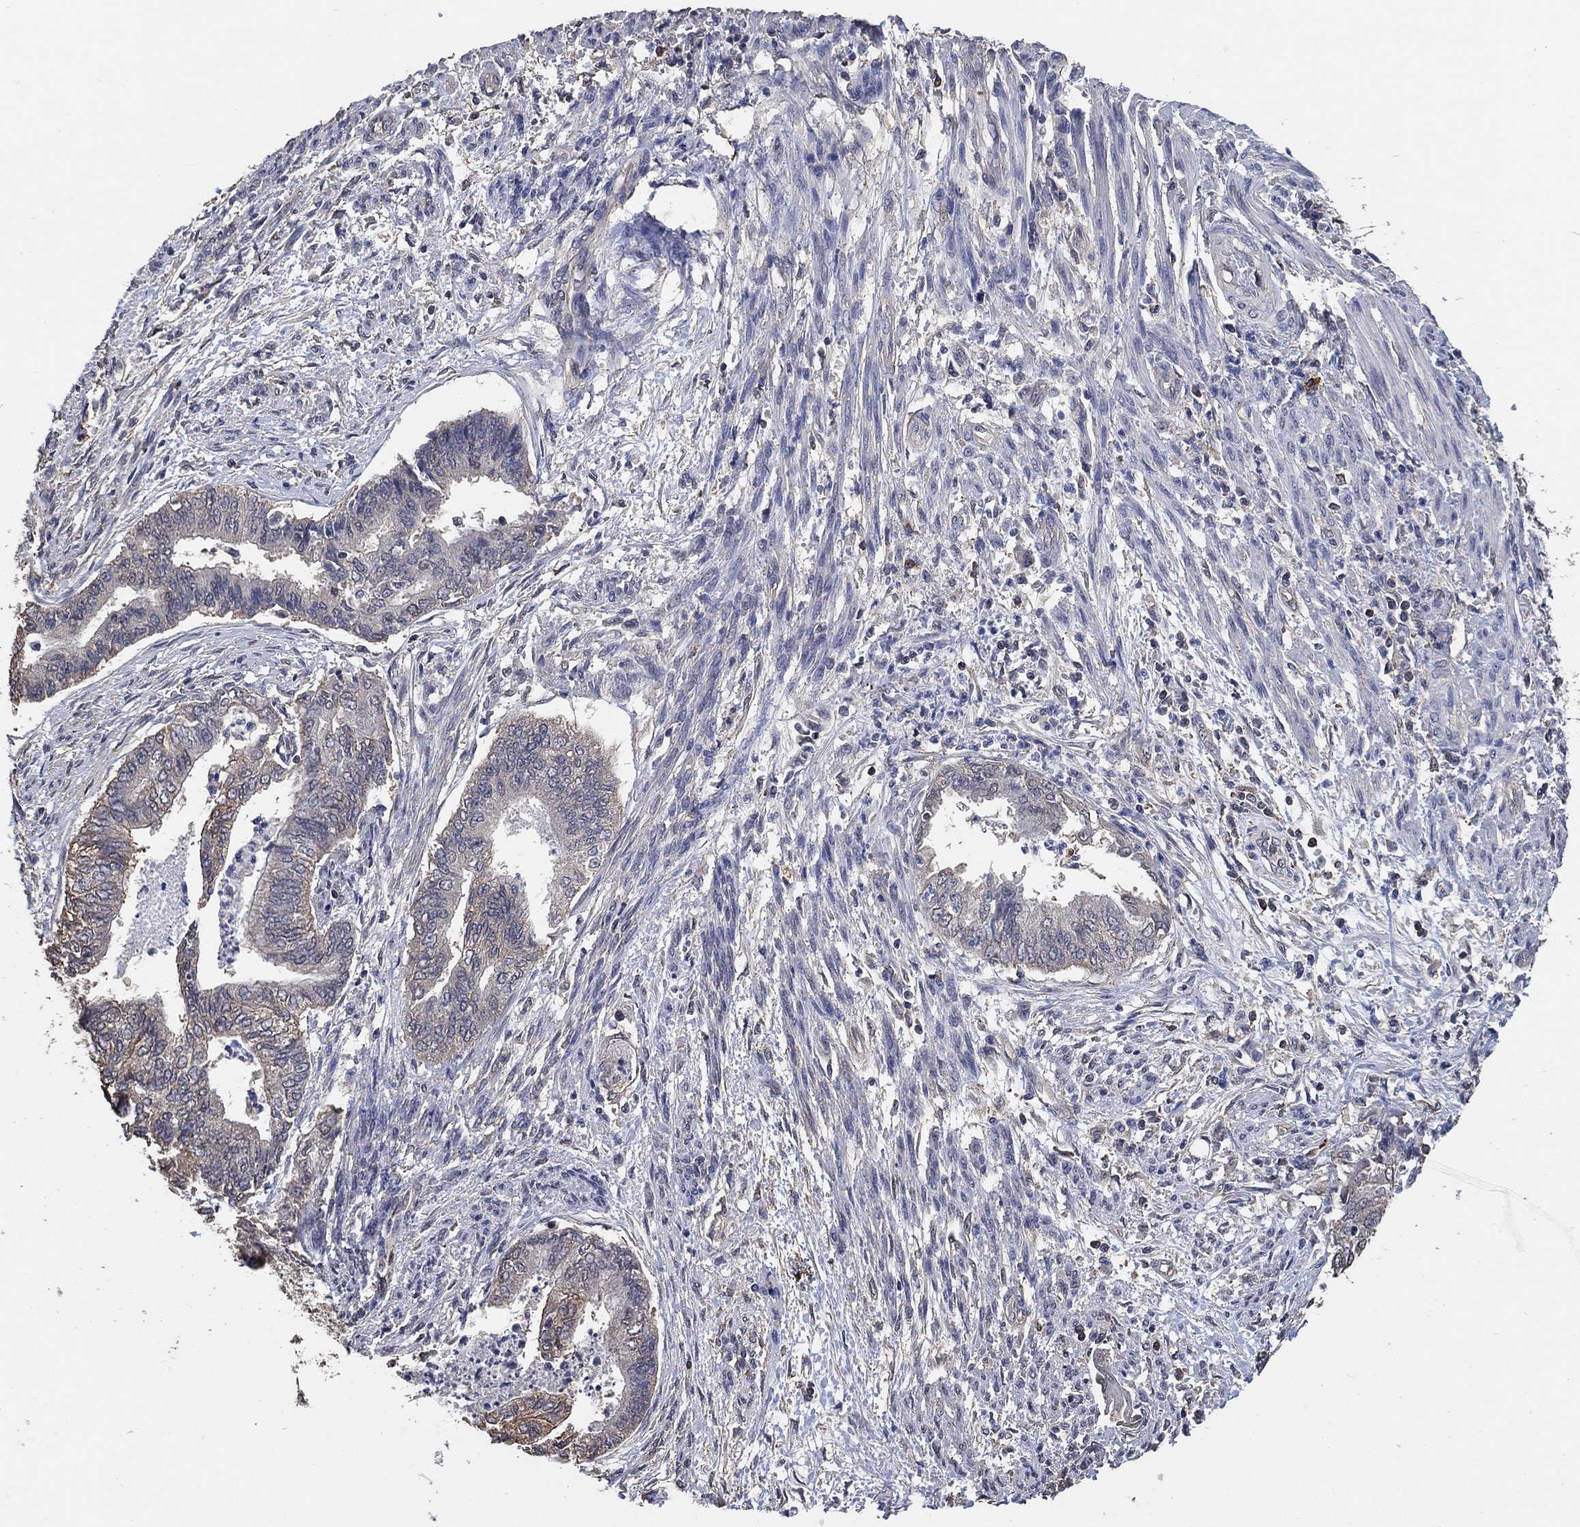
{"staining": {"intensity": "weak", "quantity": "<25%", "location": "cytoplasmic/membranous"}, "tissue": "endometrial cancer", "cell_type": "Tumor cells", "image_type": "cancer", "snomed": [{"axis": "morphology", "description": "Adenocarcinoma, NOS"}, {"axis": "topography", "description": "Endometrium"}], "caption": "IHC of human endometrial adenocarcinoma shows no positivity in tumor cells. (Immunohistochemistry (ihc), brightfield microscopy, high magnification).", "gene": "KLK5", "patient": {"sex": "female", "age": 65}}